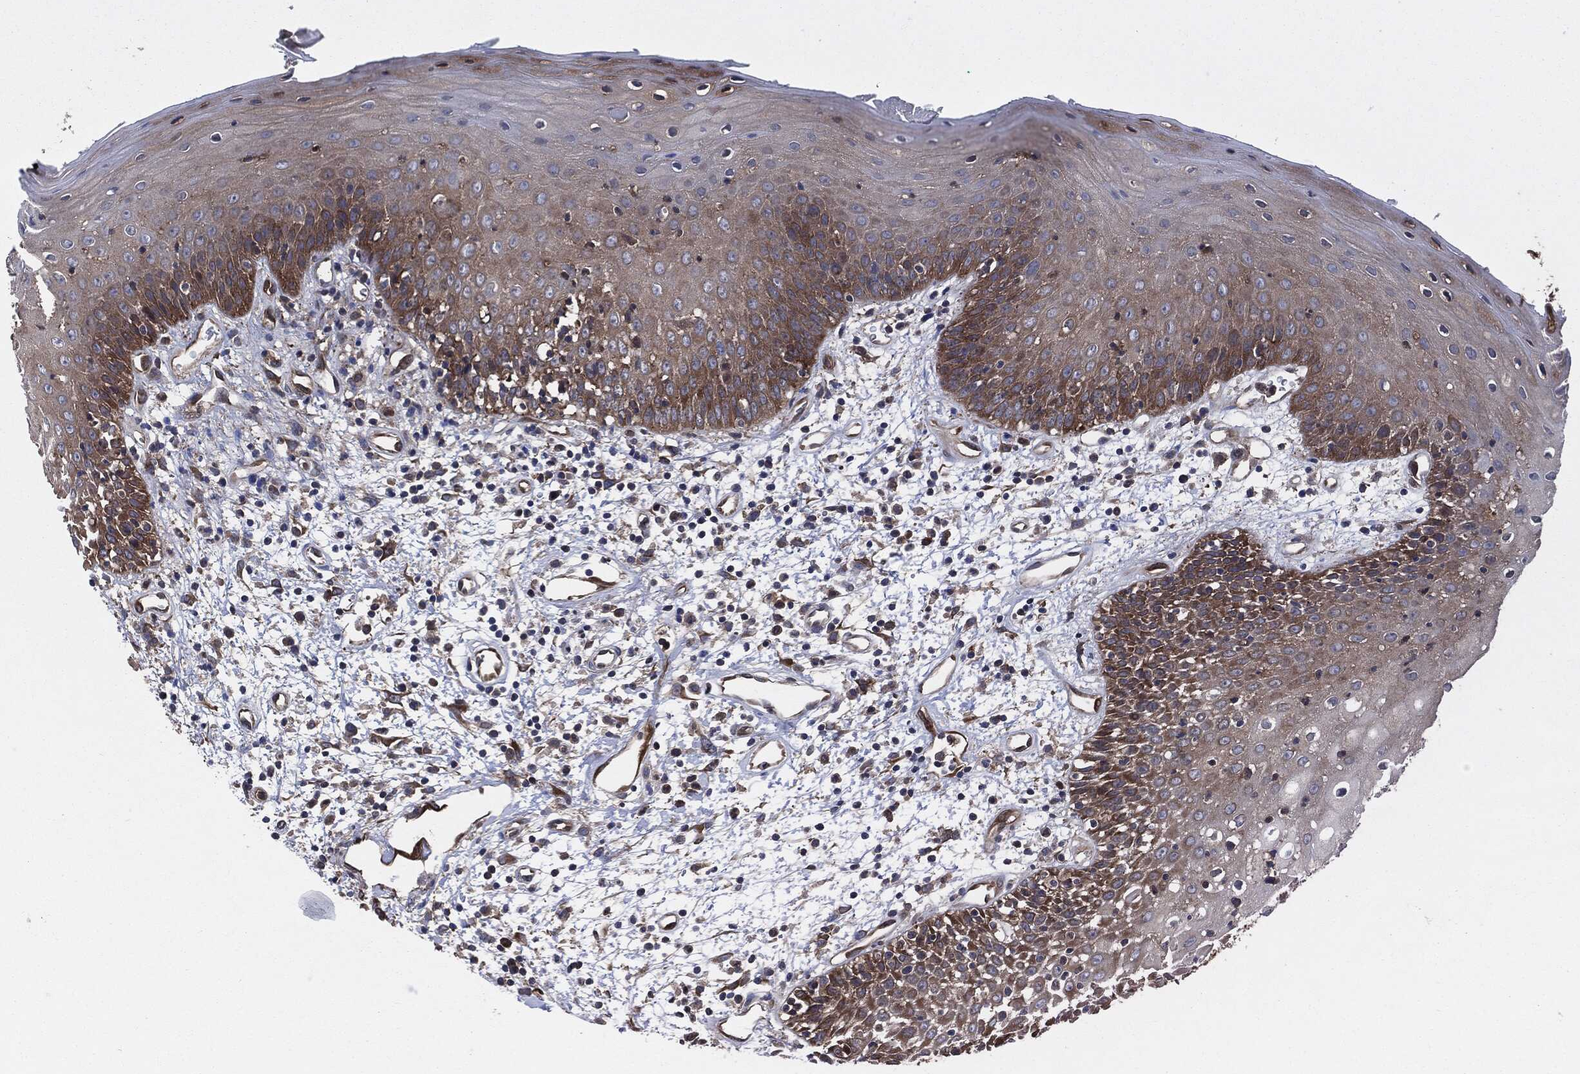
{"staining": {"intensity": "moderate", "quantity": "25%-75%", "location": "cytoplasmic/membranous"}, "tissue": "oral mucosa", "cell_type": "Squamous epithelial cells", "image_type": "normal", "snomed": [{"axis": "morphology", "description": "Normal tissue, NOS"}, {"axis": "morphology", "description": "Squamous cell carcinoma, NOS"}, {"axis": "topography", "description": "Skeletal muscle"}, {"axis": "topography", "description": "Oral tissue"}, {"axis": "topography", "description": "Head-Neck"}], "caption": "Immunohistochemical staining of benign oral mucosa demonstrates medium levels of moderate cytoplasmic/membranous staining in approximately 25%-75% of squamous epithelial cells. (IHC, brightfield microscopy, high magnification).", "gene": "XPNPEP1", "patient": {"sex": "female", "age": 84}}